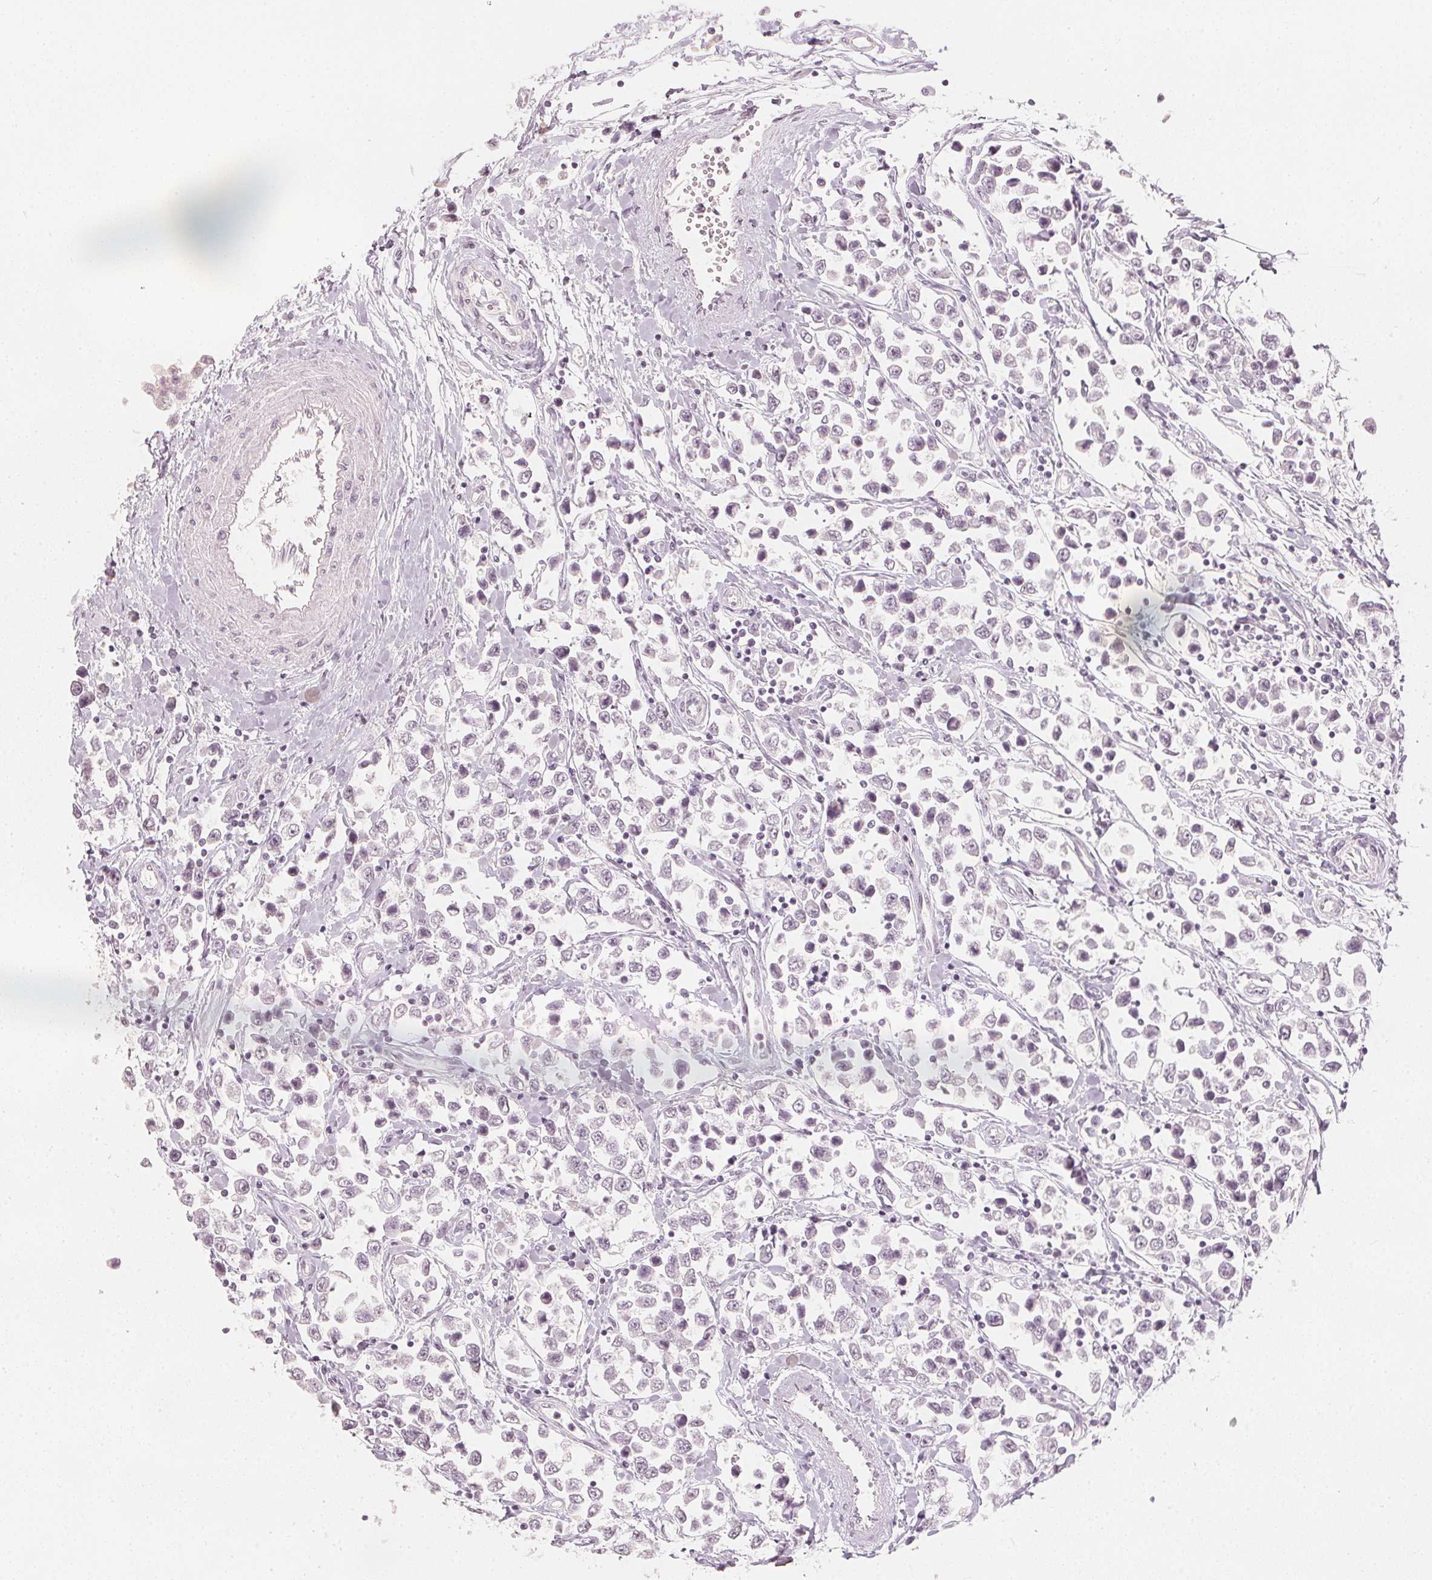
{"staining": {"intensity": "negative", "quantity": "none", "location": "none"}, "tissue": "testis cancer", "cell_type": "Tumor cells", "image_type": "cancer", "snomed": [{"axis": "morphology", "description": "Seminoma, NOS"}, {"axis": "topography", "description": "Testis"}], "caption": "There is no significant expression in tumor cells of testis seminoma.", "gene": "CALB1", "patient": {"sex": "male", "age": 34}}